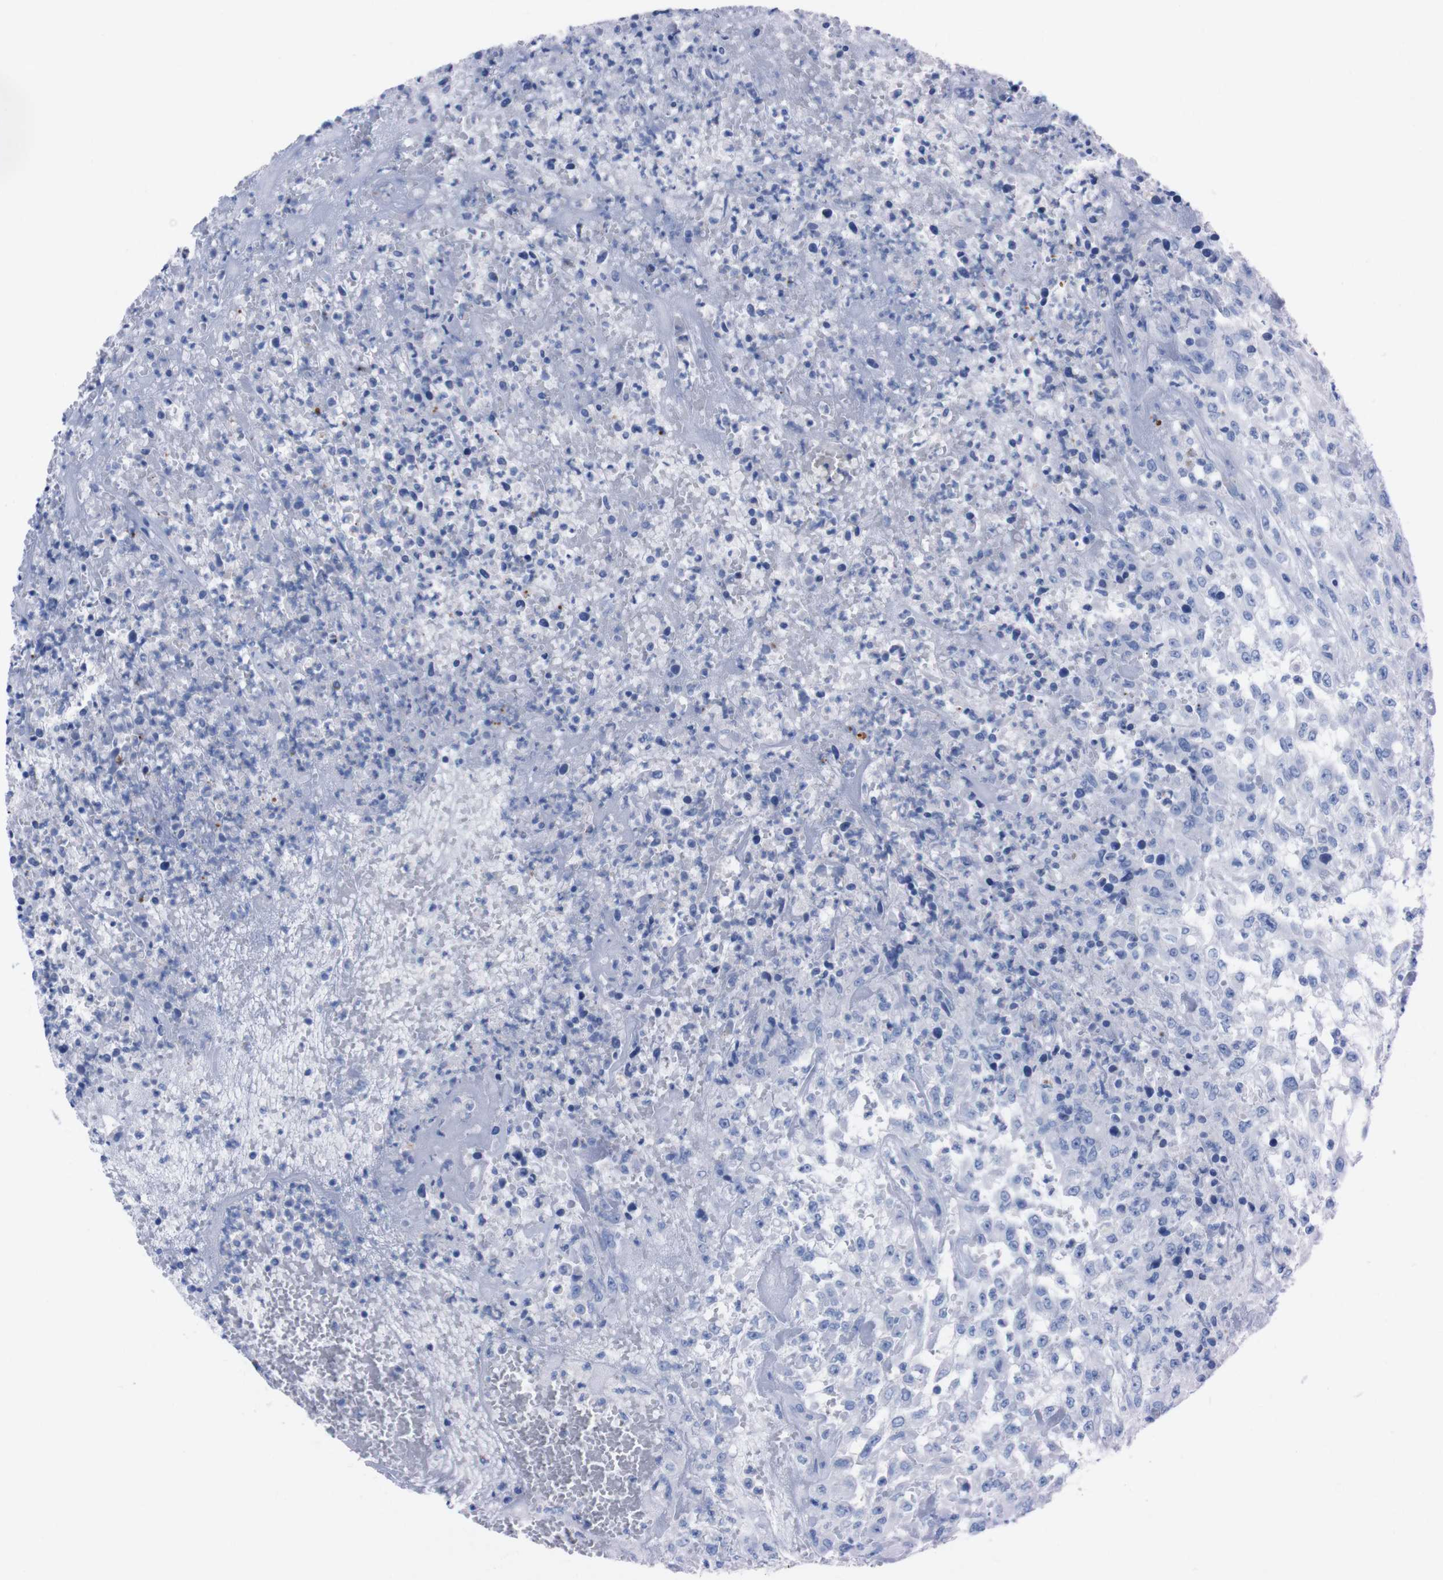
{"staining": {"intensity": "negative", "quantity": "none", "location": "none"}, "tissue": "urothelial cancer", "cell_type": "Tumor cells", "image_type": "cancer", "snomed": [{"axis": "morphology", "description": "Urothelial carcinoma, High grade"}, {"axis": "topography", "description": "Urinary bladder"}], "caption": "Immunohistochemistry micrograph of urothelial cancer stained for a protein (brown), which exhibits no positivity in tumor cells.", "gene": "TMEM243", "patient": {"sex": "male", "age": 46}}